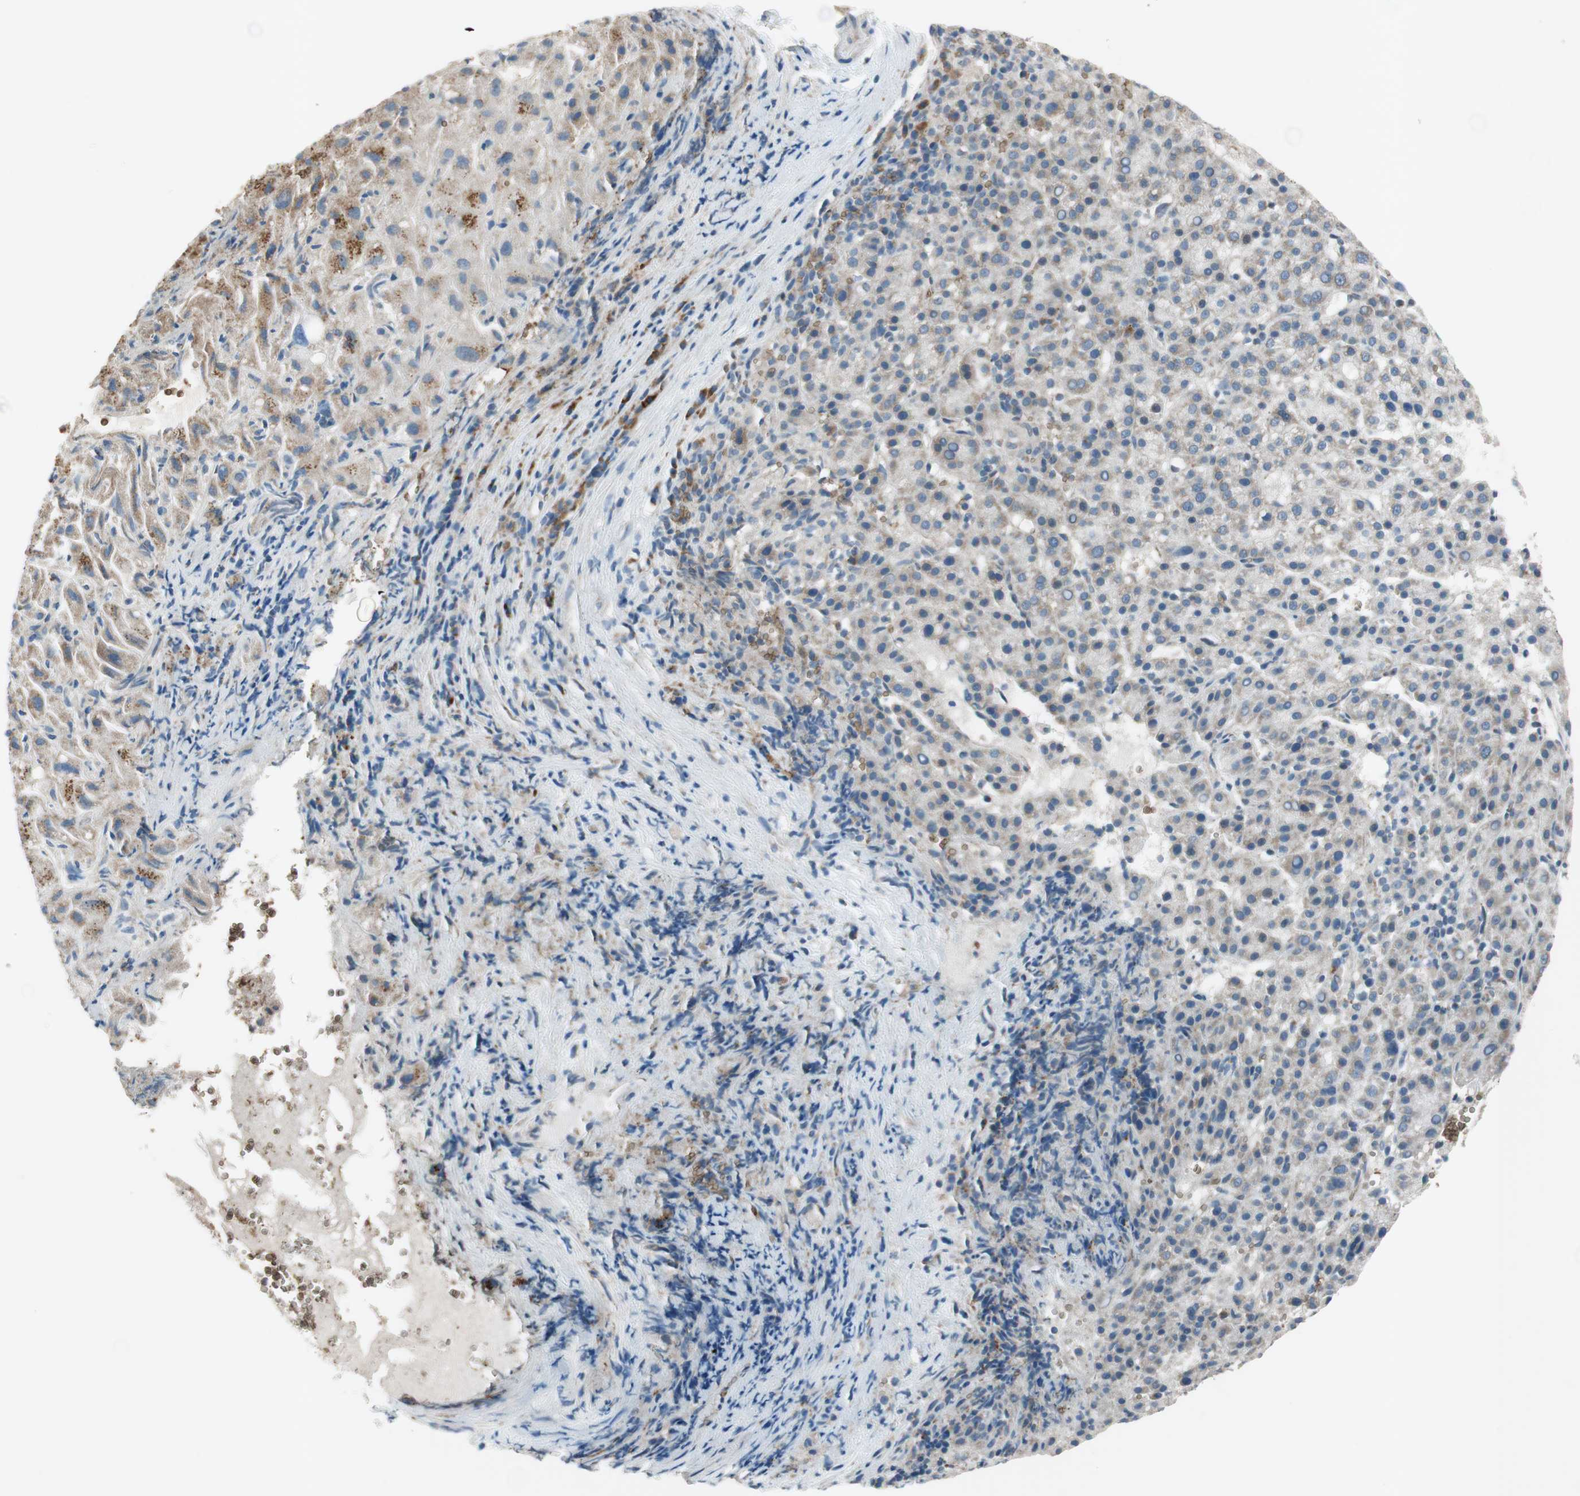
{"staining": {"intensity": "weak", "quantity": "25%-75%", "location": "cytoplasmic/membranous"}, "tissue": "liver cancer", "cell_type": "Tumor cells", "image_type": "cancer", "snomed": [{"axis": "morphology", "description": "Carcinoma, Hepatocellular, NOS"}, {"axis": "topography", "description": "Liver"}], "caption": "Protein analysis of liver cancer (hepatocellular carcinoma) tissue exhibits weak cytoplasmic/membranous staining in approximately 25%-75% of tumor cells.", "gene": "GYPC", "patient": {"sex": "female", "age": 58}}